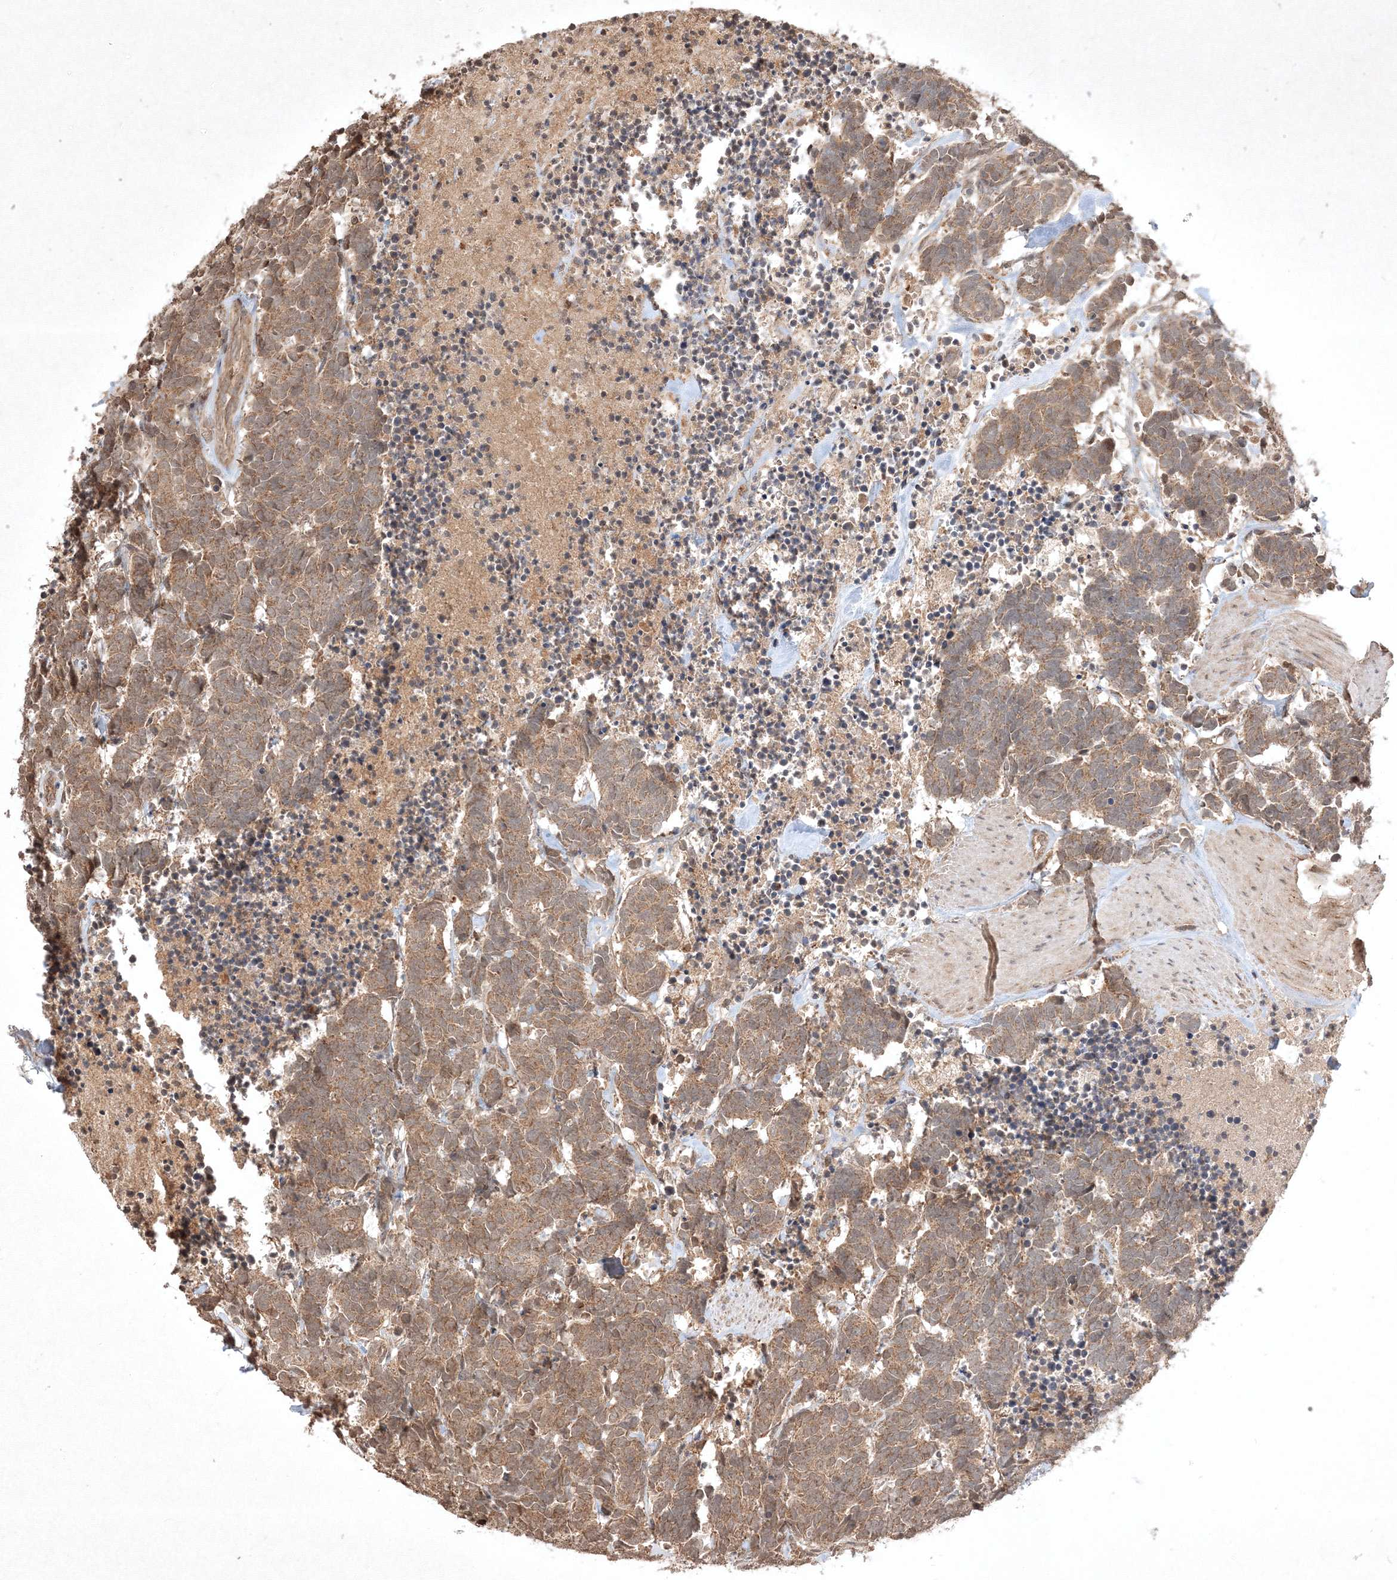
{"staining": {"intensity": "moderate", "quantity": ">75%", "location": "cytoplasmic/membranous"}, "tissue": "carcinoid", "cell_type": "Tumor cells", "image_type": "cancer", "snomed": [{"axis": "morphology", "description": "Carcinoma, NOS"}, {"axis": "morphology", "description": "Carcinoid, malignant, NOS"}, {"axis": "topography", "description": "Urinary bladder"}], "caption": "Immunohistochemistry (IHC) histopathology image of neoplastic tissue: carcinoid stained using IHC demonstrates medium levels of moderate protein expression localized specifically in the cytoplasmic/membranous of tumor cells, appearing as a cytoplasmic/membranous brown color.", "gene": "PLTP", "patient": {"sex": "male", "age": 57}}